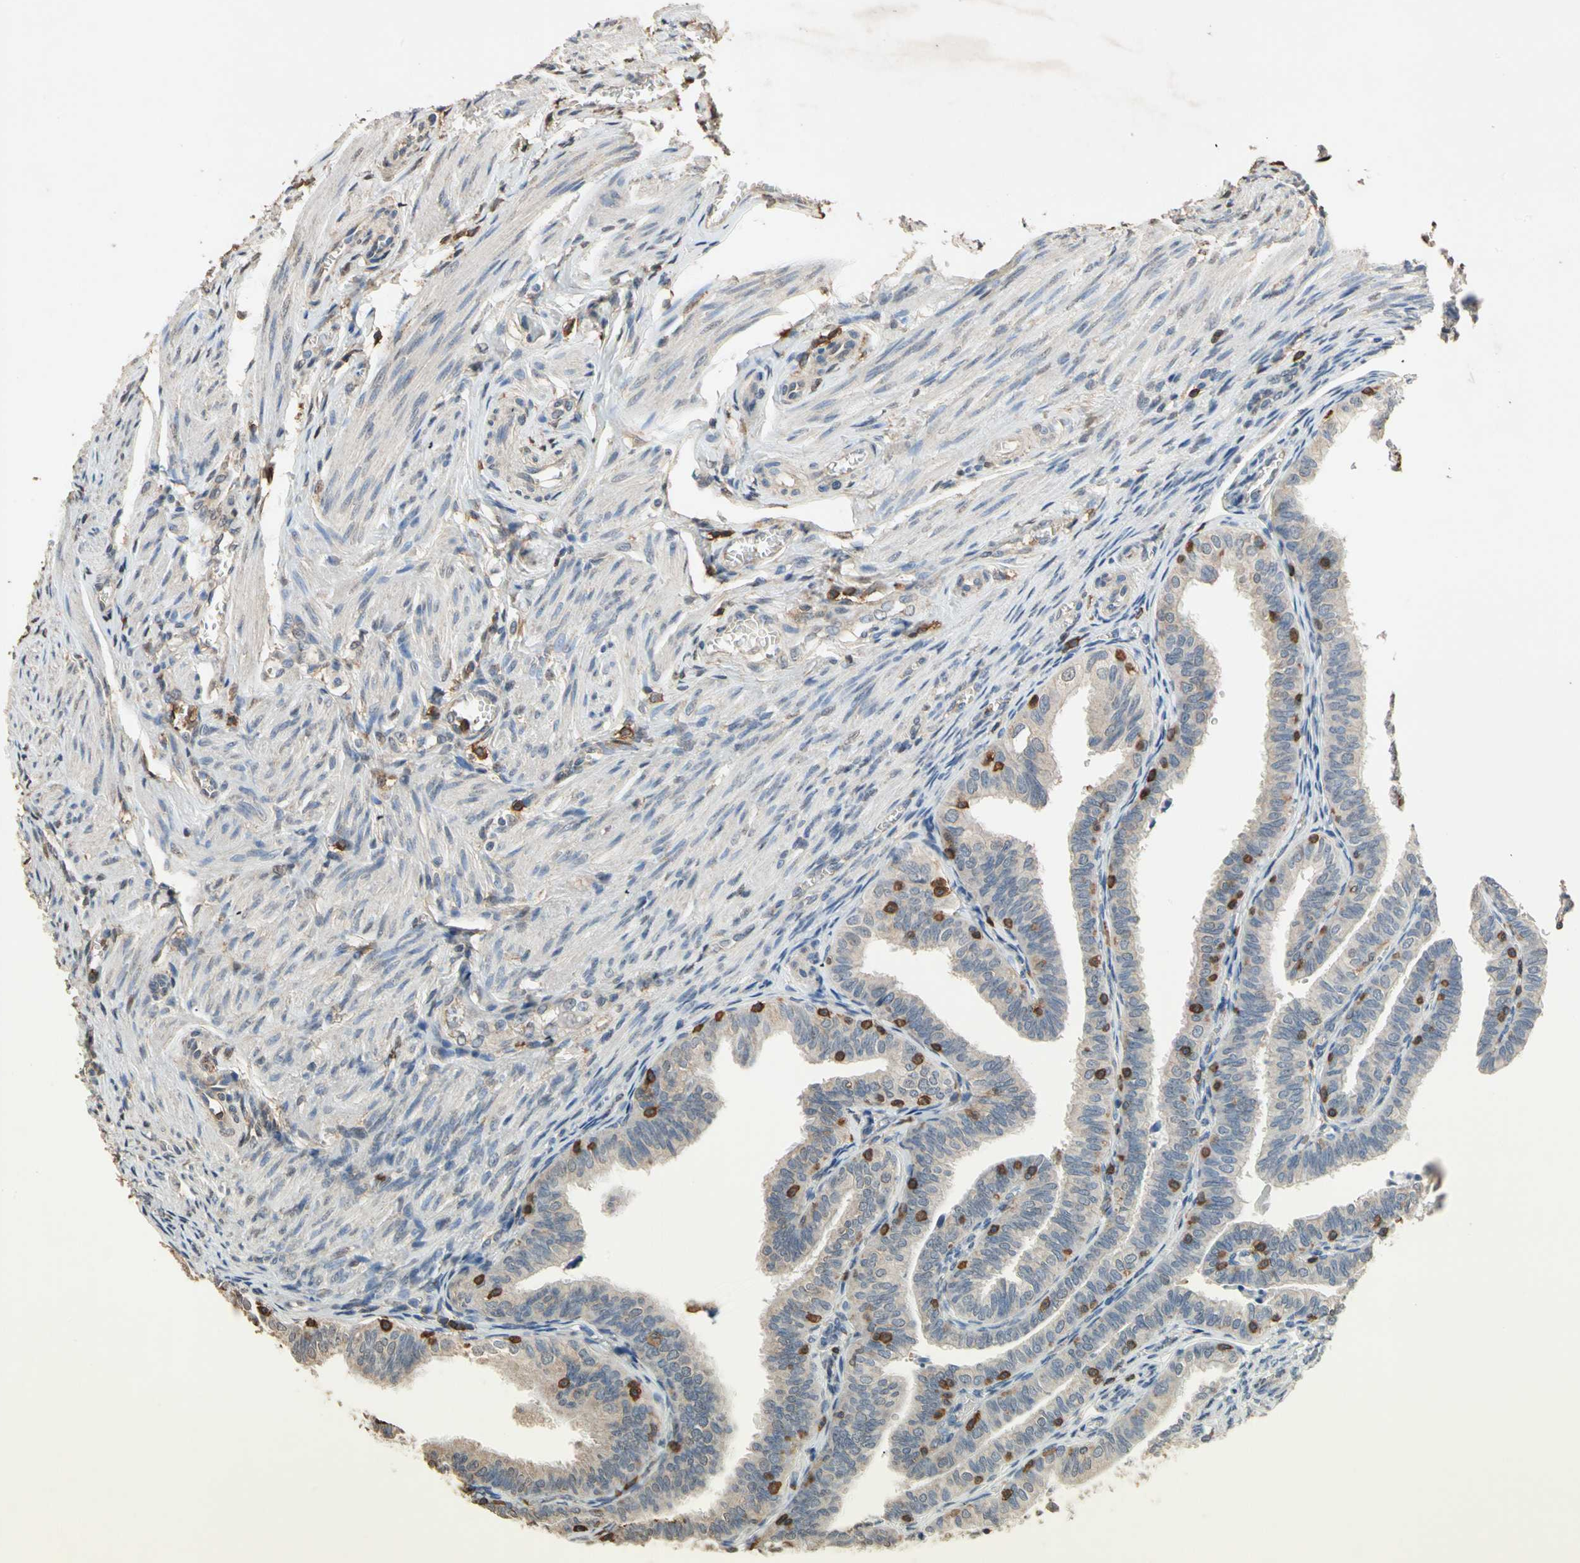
{"staining": {"intensity": "weak", "quantity": ">75%", "location": "cytoplasmic/membranous"}, "tissue": "fallopian tube", "cell_type": "Glandular cells", "image_type": "normal", "snomed": [{"axis": "morphology", "description": "Normal tissue, NOS"}, {"axis": "topography", "description": "Fallopian tube"}], "caption": "Immunohistochemical staining of benign human fallopian tube demonstrates >75% levels of weak cytoplasmic/membranous protein expression in approximately >75% of glandular cells.", "gene": "MAP3K10", "patient": {"sex": "female", "age": 46}}